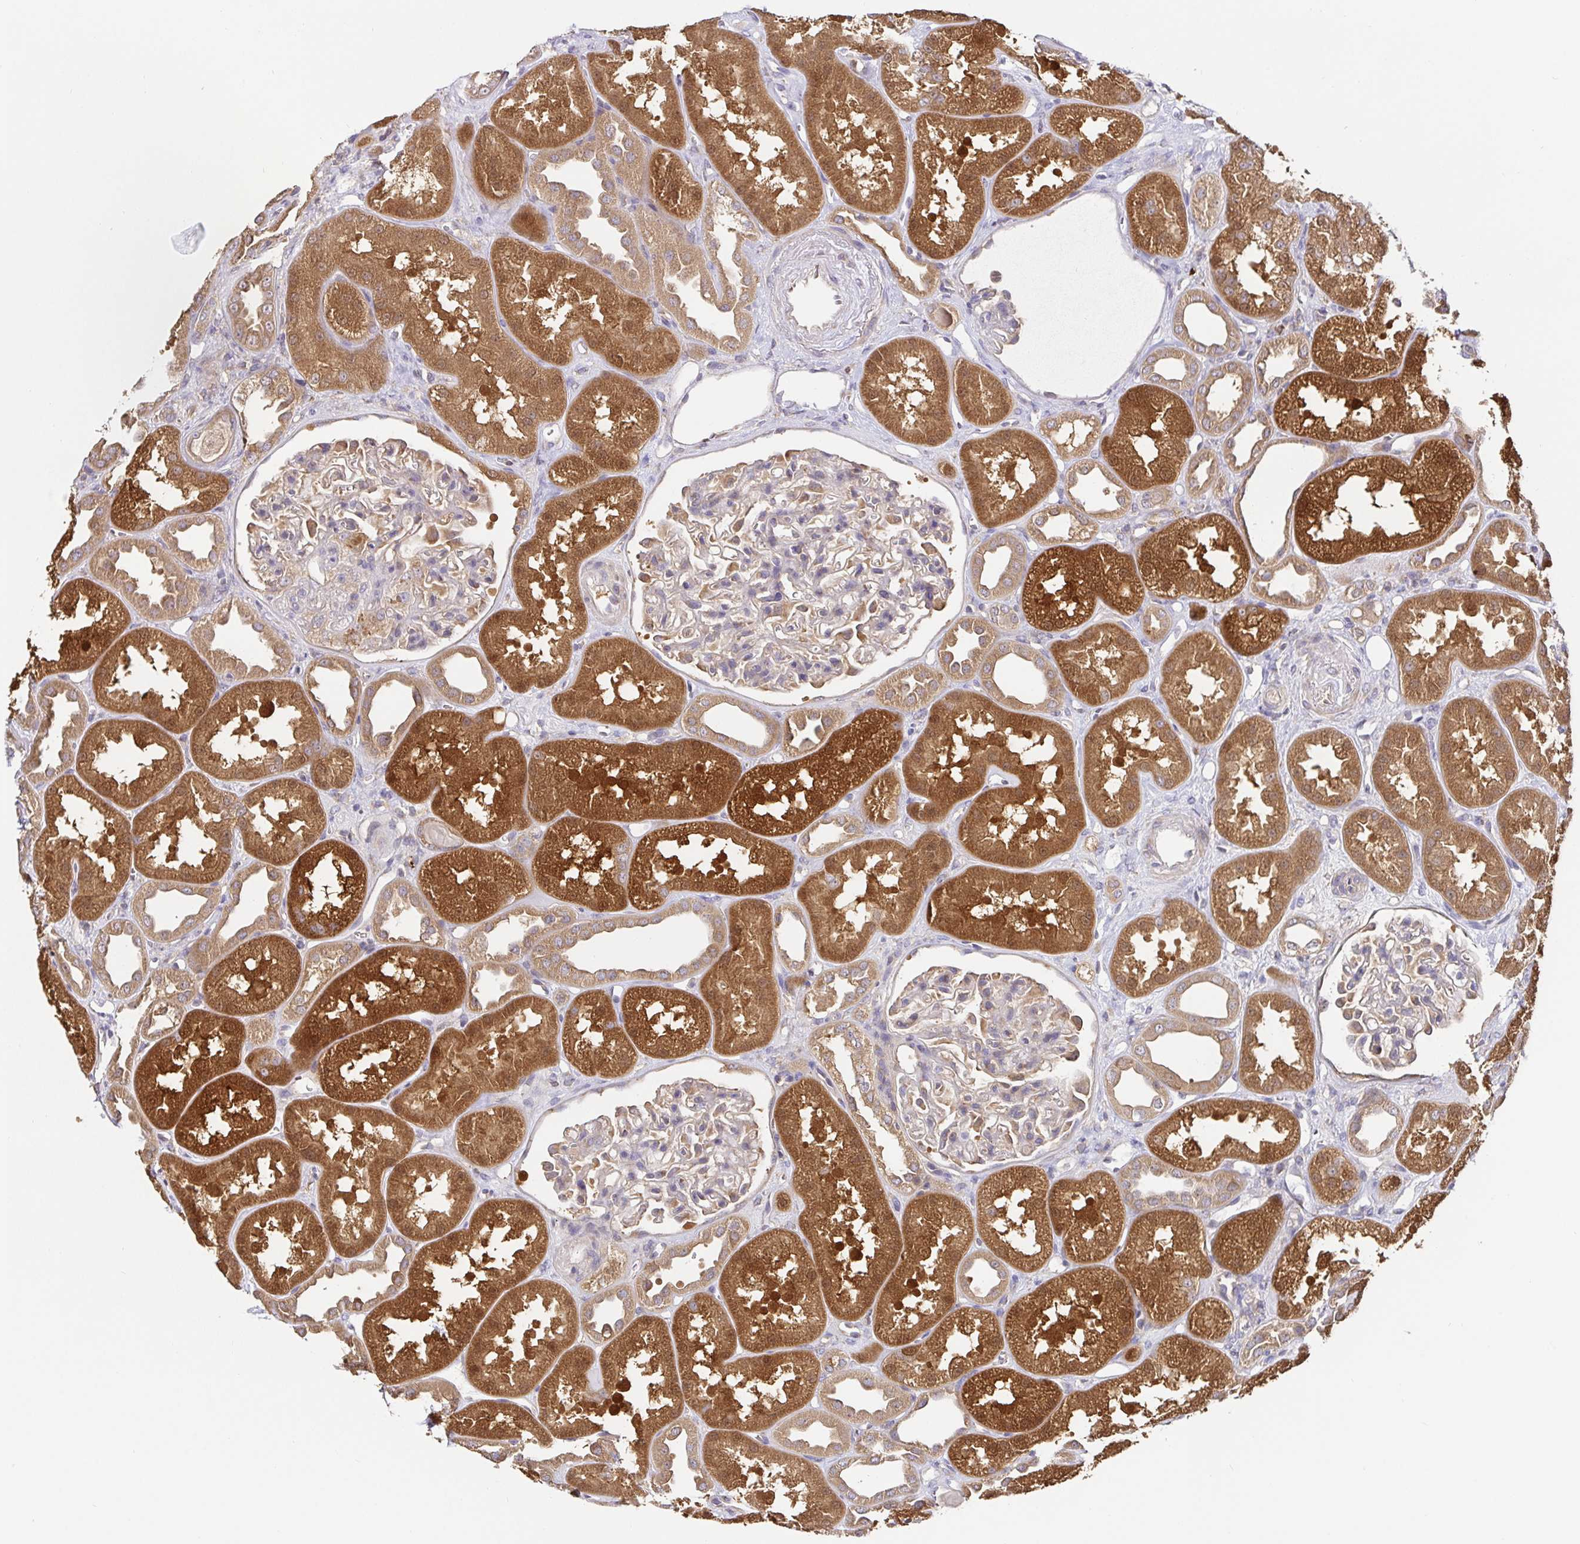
{"staining": {"intensity": "weak", "quantity": "<25%", "location": "cytoplasmic/membranous"}, "tissue": "kidney", "cell_type": "Cells in glomeruli", "image_type": "normal", "snomed": [{"axis": "morphology", "description": "Normal tissue, NOS"}, {"axis": "topography", "description": "Kidney"}], "caption": "Histopathology image shows no significant protein staining in cells in glomeruli of unremarkable kidney. (IHC, brightfield microscopy, high magnification).", "gene": "HAGH", "patient": {"sex": "male", "age": 61}}